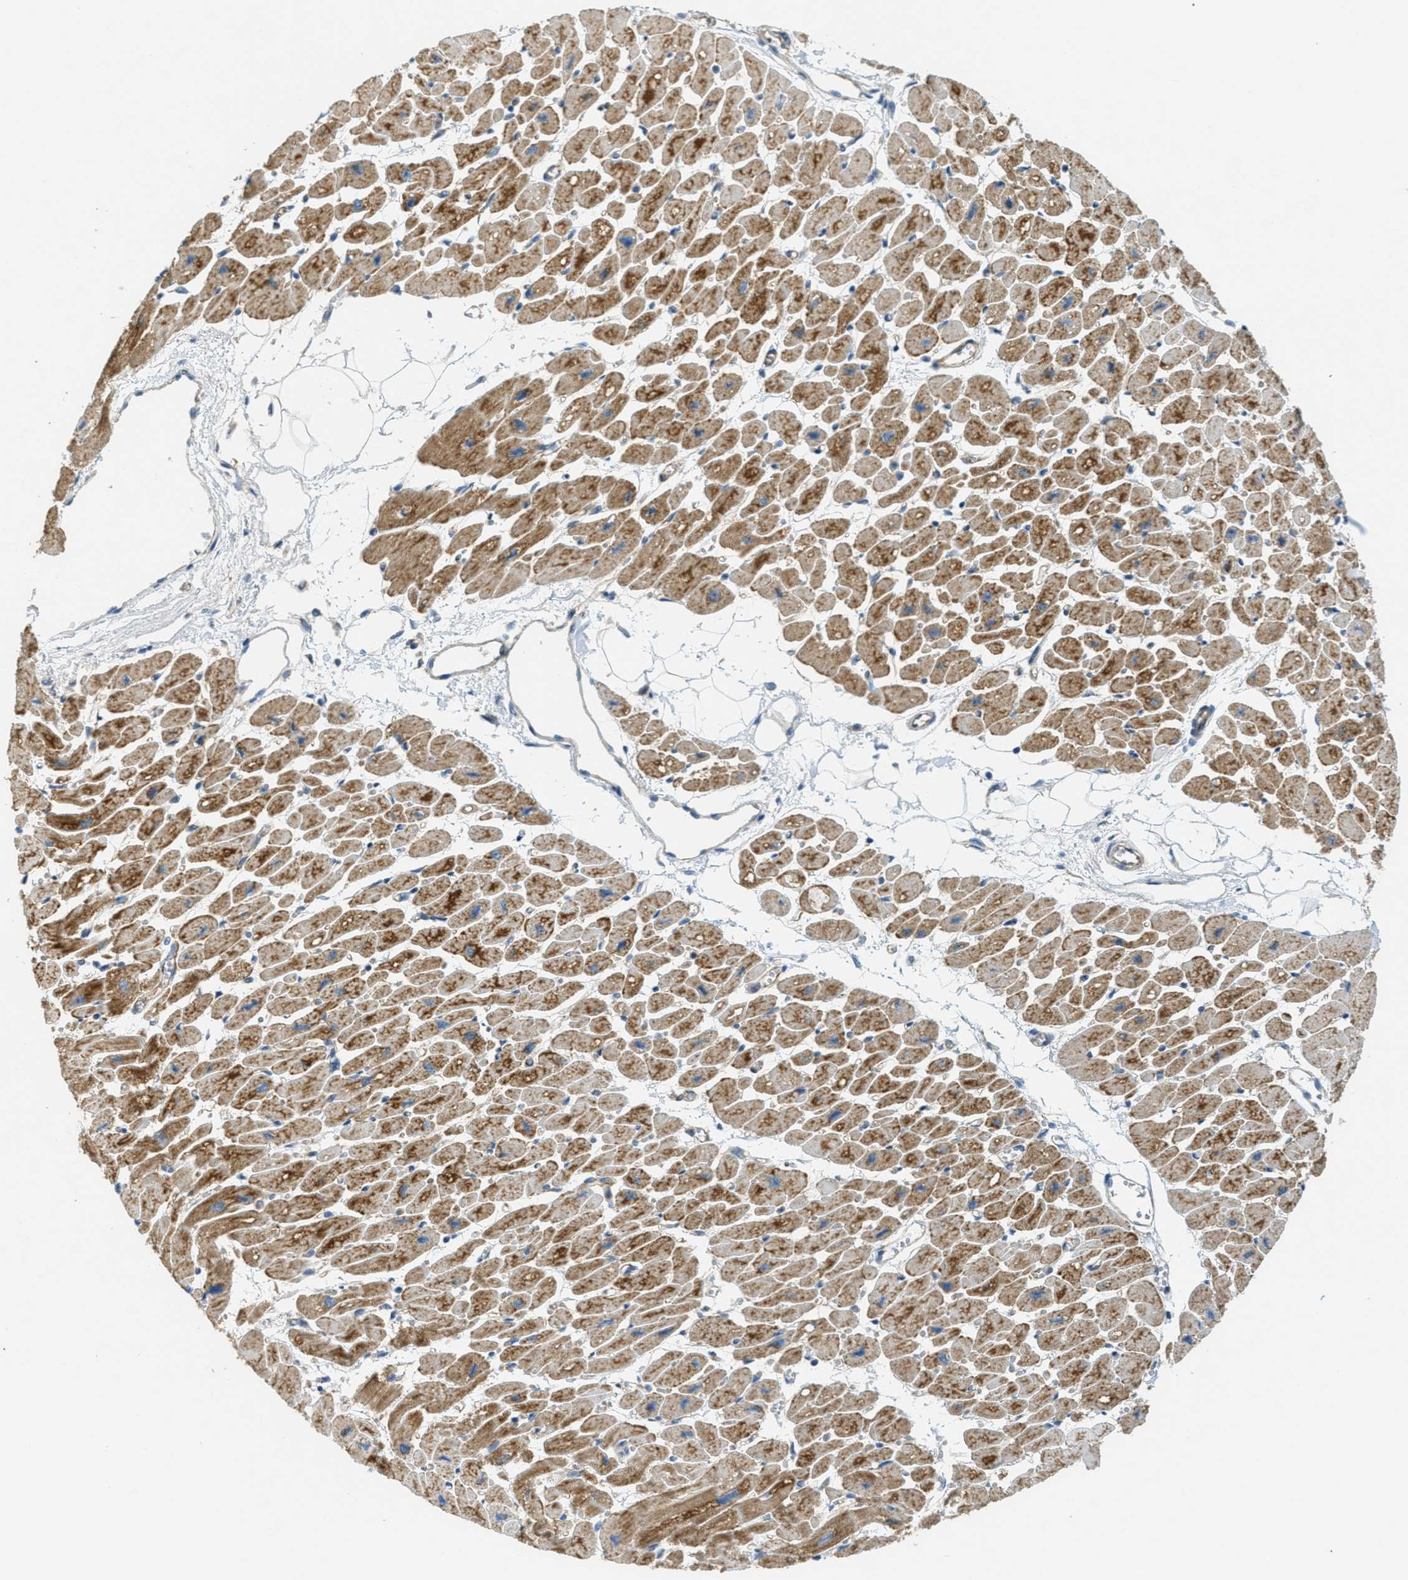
{"staining": {"intensity": "moderate", "quantity": ">75%", "location": "cytoplasmic/membranous"}, "tissue": "heart muscle", "cell_type": "Cardiomyocytes", "image_type": "normal", "snomed": [{"axis": "morphology", "description": "Normal tissue, NOS"}, {"axis": "topography", "description": "Heart"}], "caption": "The image reveals staining of normal heart muscle, revealing moderate cytoplasmic/membranous protein positivity (brown color) within cardiomyocytes. The staining was performed using DAB (3,3'-diaminobenzidine) to visualize the protein expression in brown, while the nuclei were stained in blue with hematoxylin (Magnification: 20x).", "gene": "JCAD", "patient": {"sex": "female", "age": 54}}